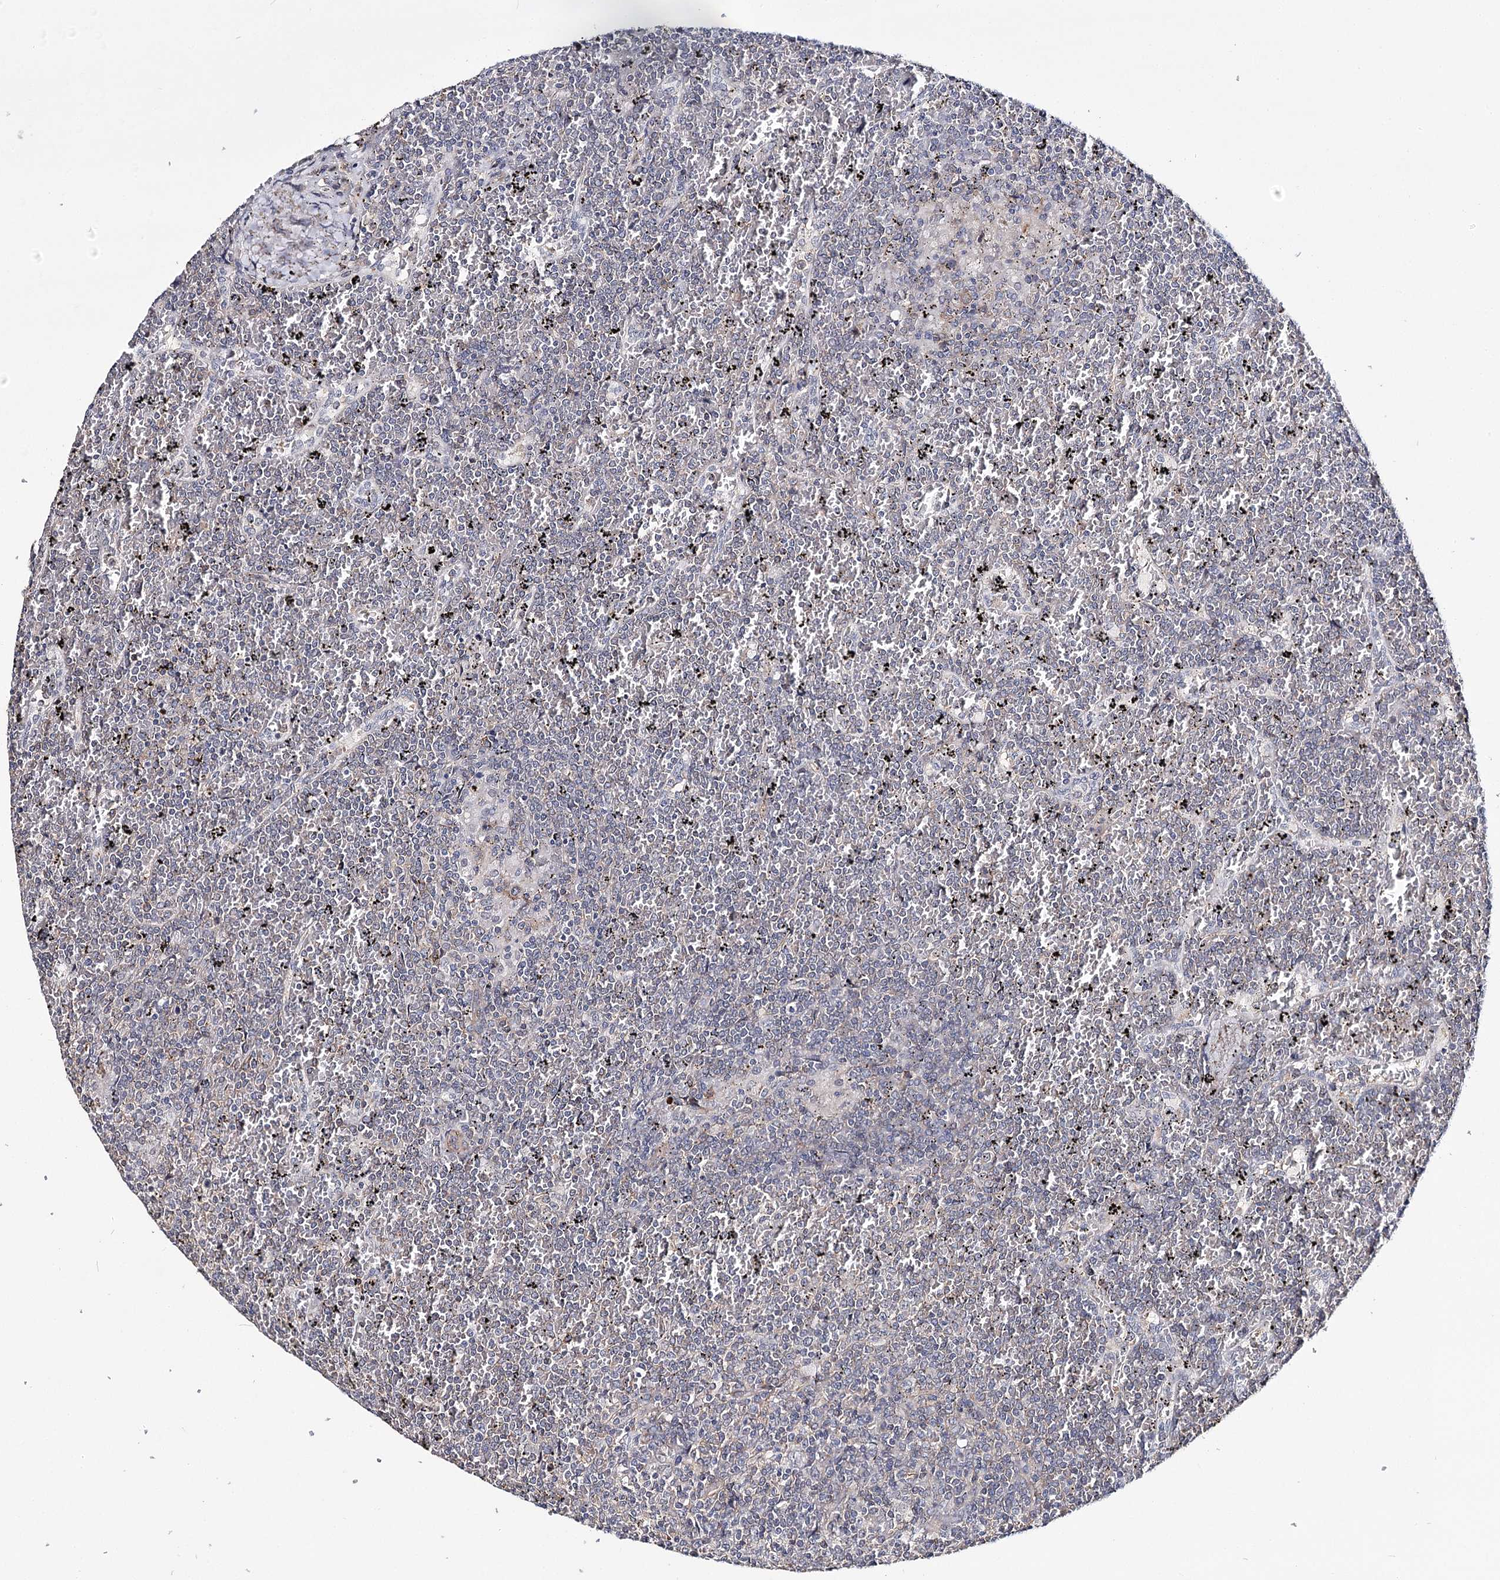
{"staining": {"intensity": "negative", "quantity": "none", "location": "none"}, "tissue": "lymphoma", "cell_type": "Tumor cells", "image_type": "cancer", "snomed": [{"axis": "morphology", "description": "Malignant lymphoma, non-Hodgkin's type, Low grade"}, {"axis": "topography", "description": "Spleen"}], "caption": "Immunohistochemistry micrograph of human low-grade malignant lymphoma, non-Hodgkin's type stained for a protein (brown), which demonstrates no staining in tumor cells. The staining is performed using DAB (3,3'-diaminobenzidine) brown chromogen with nuclei counter-stained in using hematoxylin.", "gene": "TMEM218", "patient": {"sex": "female", "age": 19}}